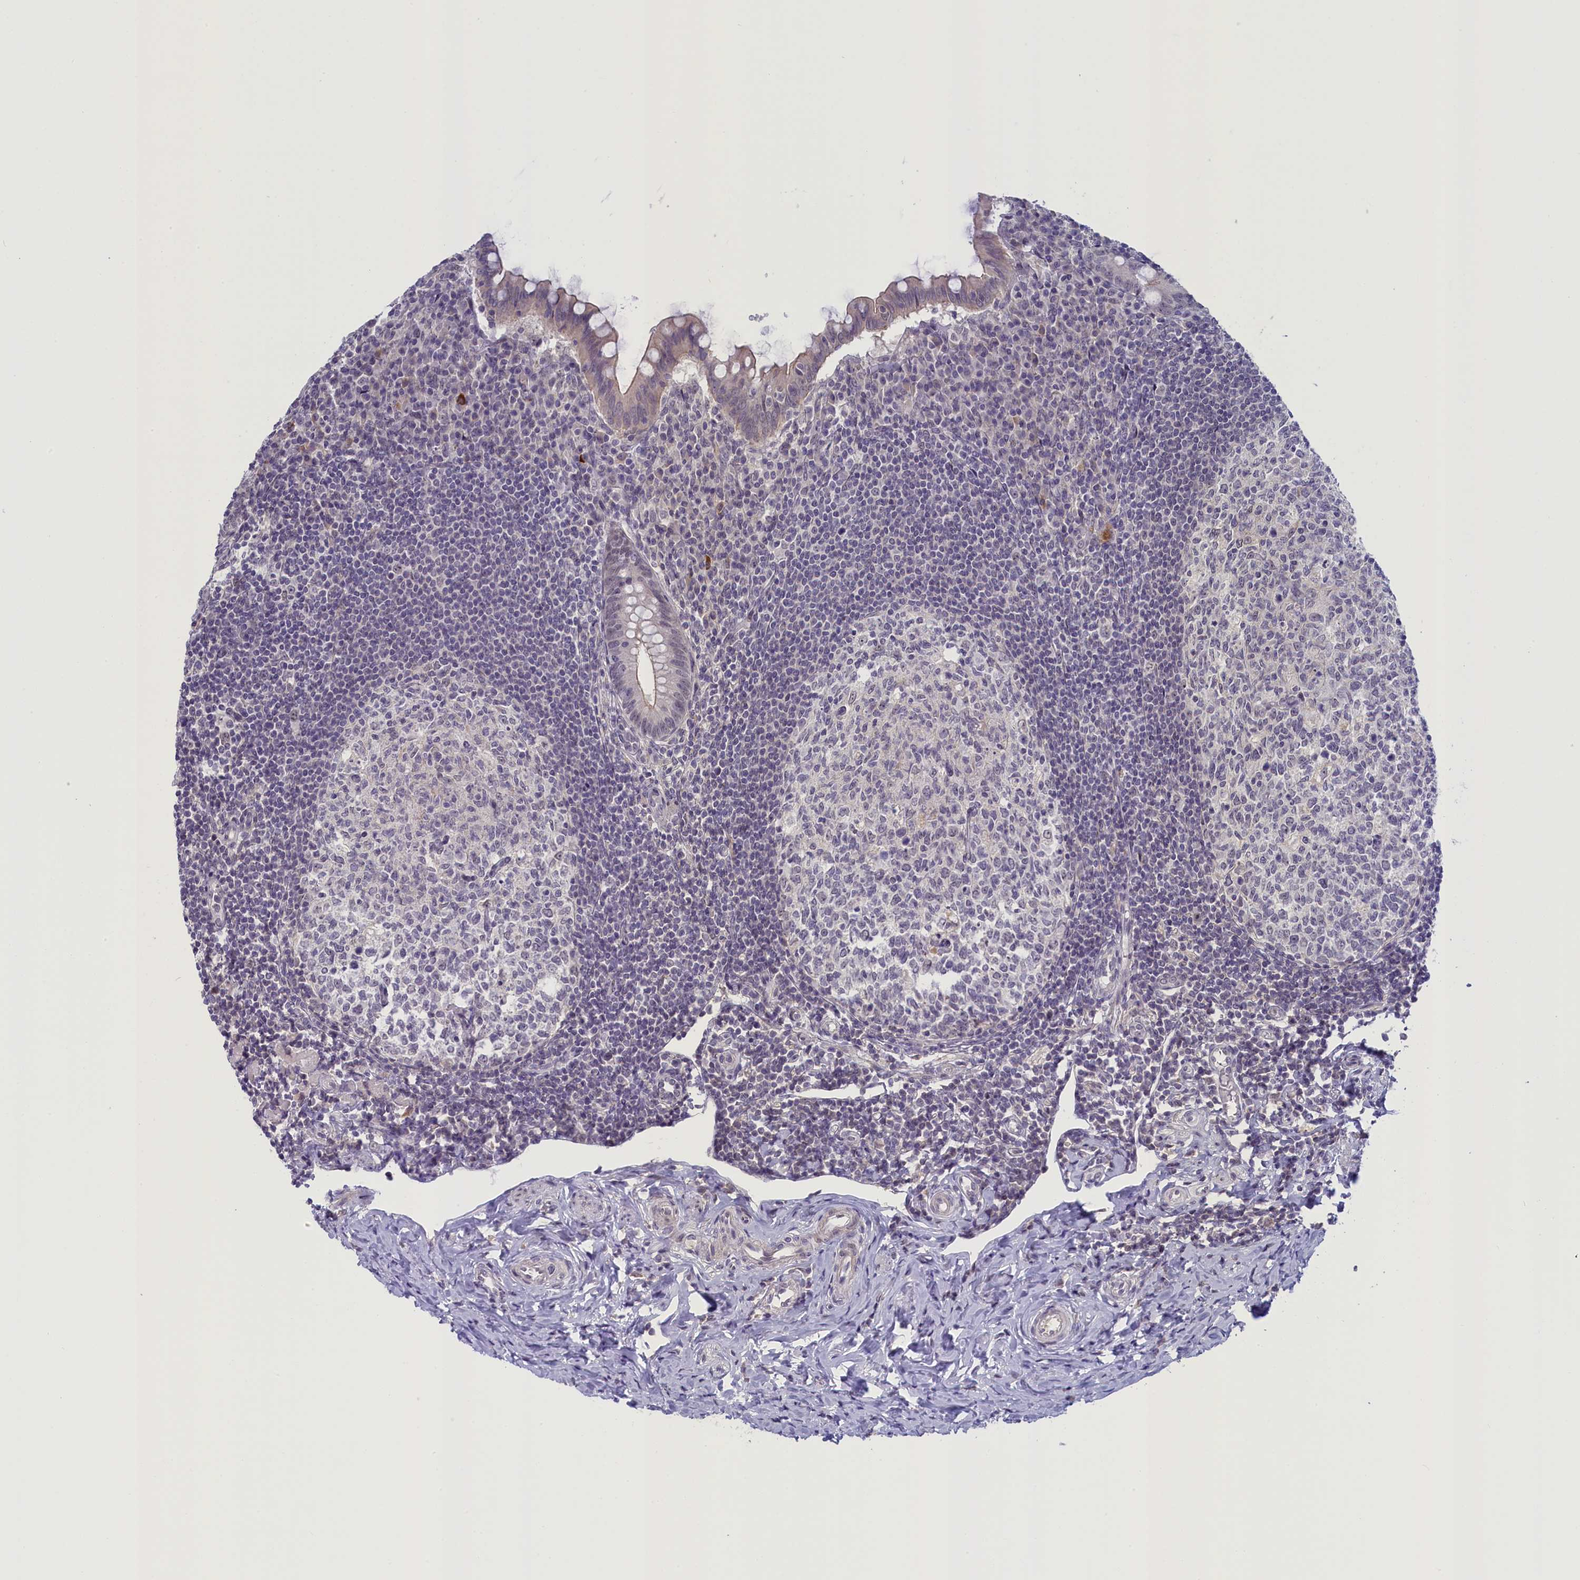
{"staining": {"intensity": "weak", "quantity": ">75%", "location": "cytoplasmic/membranous,nuclear"}, "tissue": "appendix", "cell_type": "Glandular cells", "image_type": "normal", "snomed": [{"axis": "morphology", "description": "Normal tissue, NOS"}, {"axis": "topography", "description": "Appendix"}], "caption": "This micrograph demonstrates immunohistochemistry staining of normal appendix, with low weak cytoplasmic/membranous,nuclear positivity in approximately >75% of glandular cells.", "gene": "CRAMP1", "patient": {"sex": "female", "age": 33}}